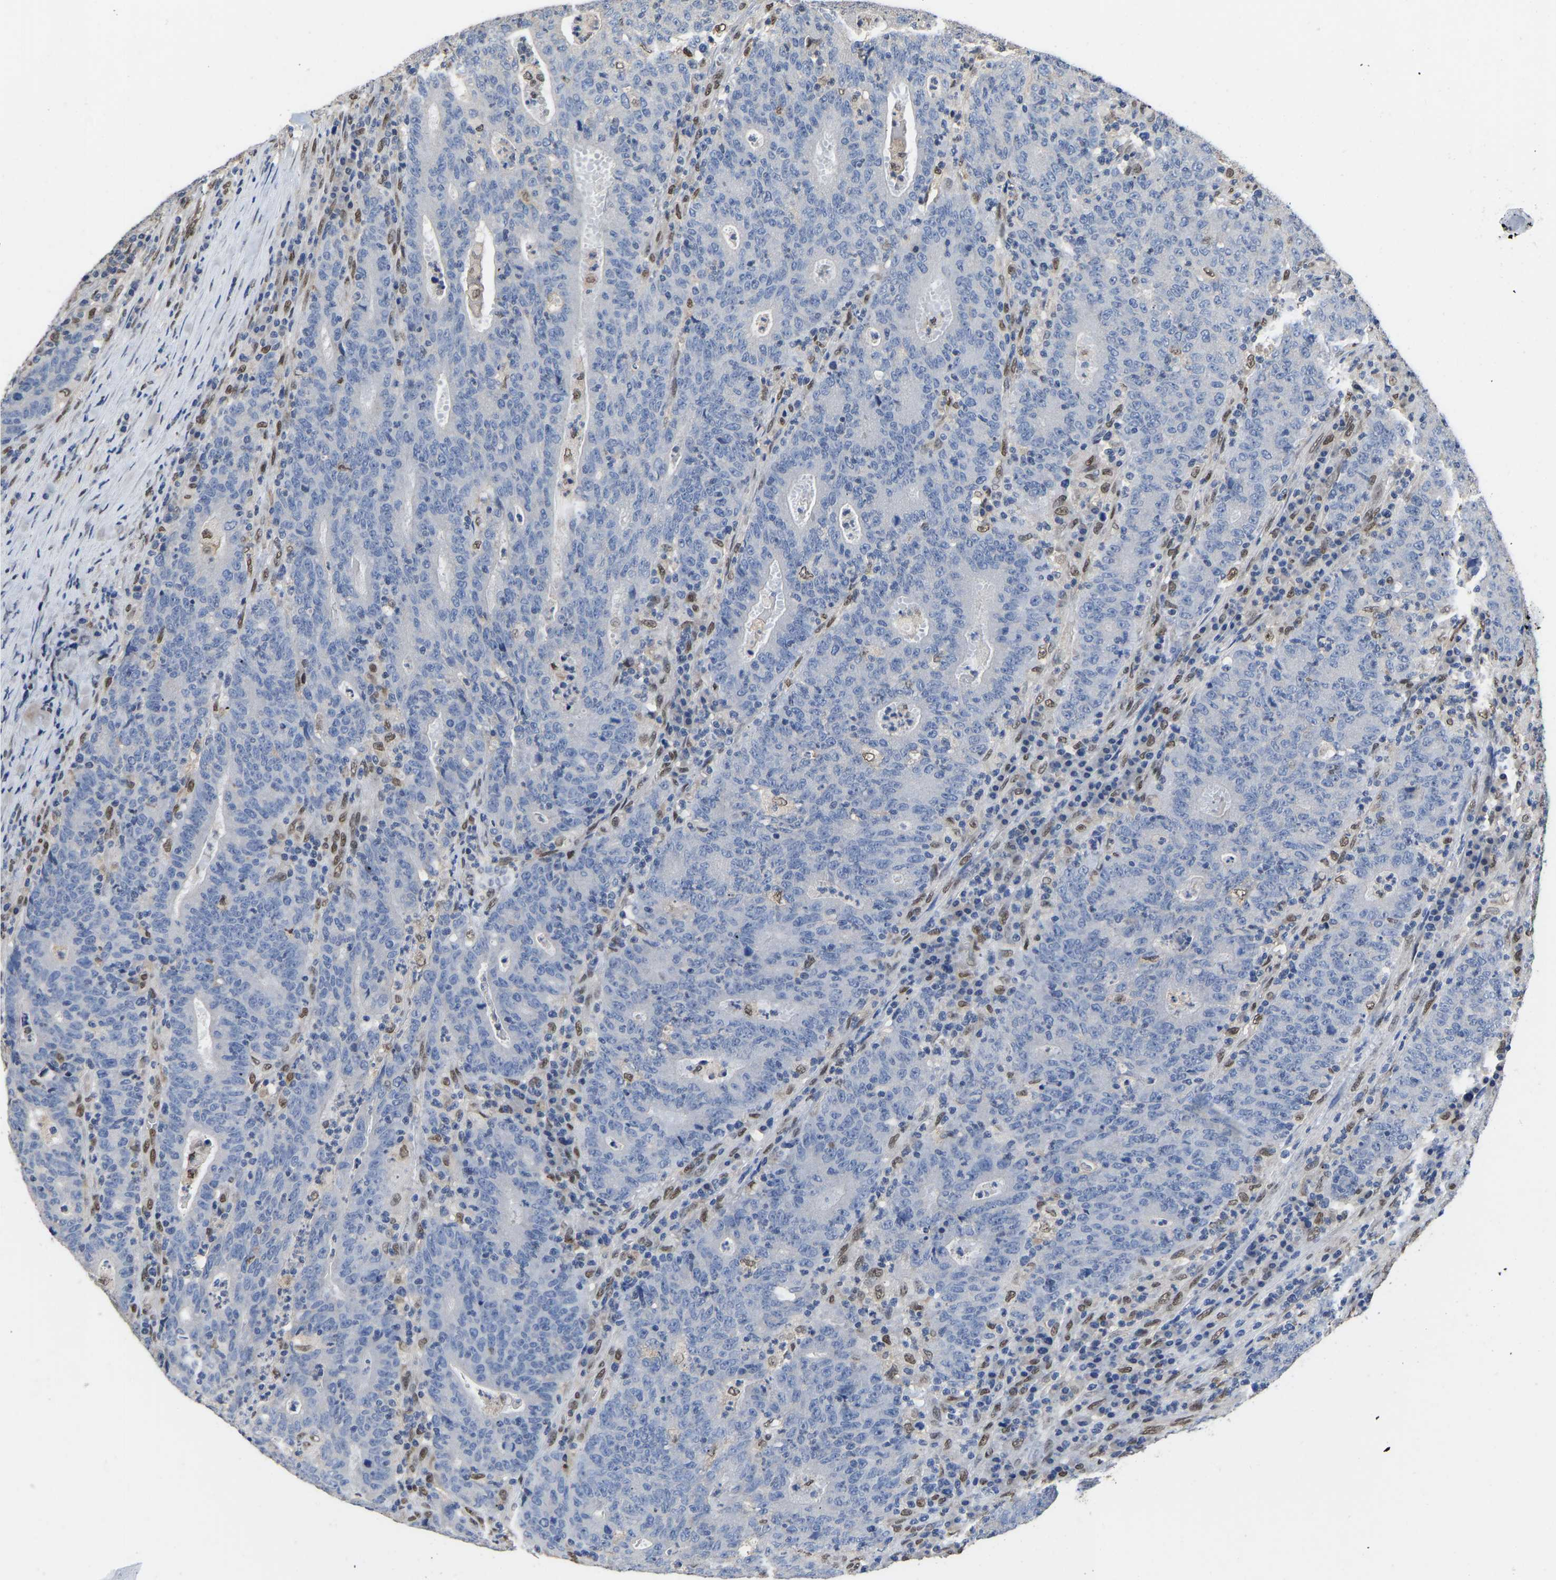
{"staining": {"intensity": "negative", "quantity": "none", "location": "none"}, "tissue": "colorectal cancer", "cell_type": "Tumor cells", "image_type": "cancer", "snomed": [{"axis": "morphology", "description": "Adenocarcinoma, NOS"}, {"axis": "topography", "description": "Colon"}], "caption": "Adenocarcinoma (colorectal) was stained to show a protein in brown. There is no significant expression in tumor cells. Nuclei are stained in blue.", "gene": "QKI", "patient": {"sex": "female", "age": 75}}